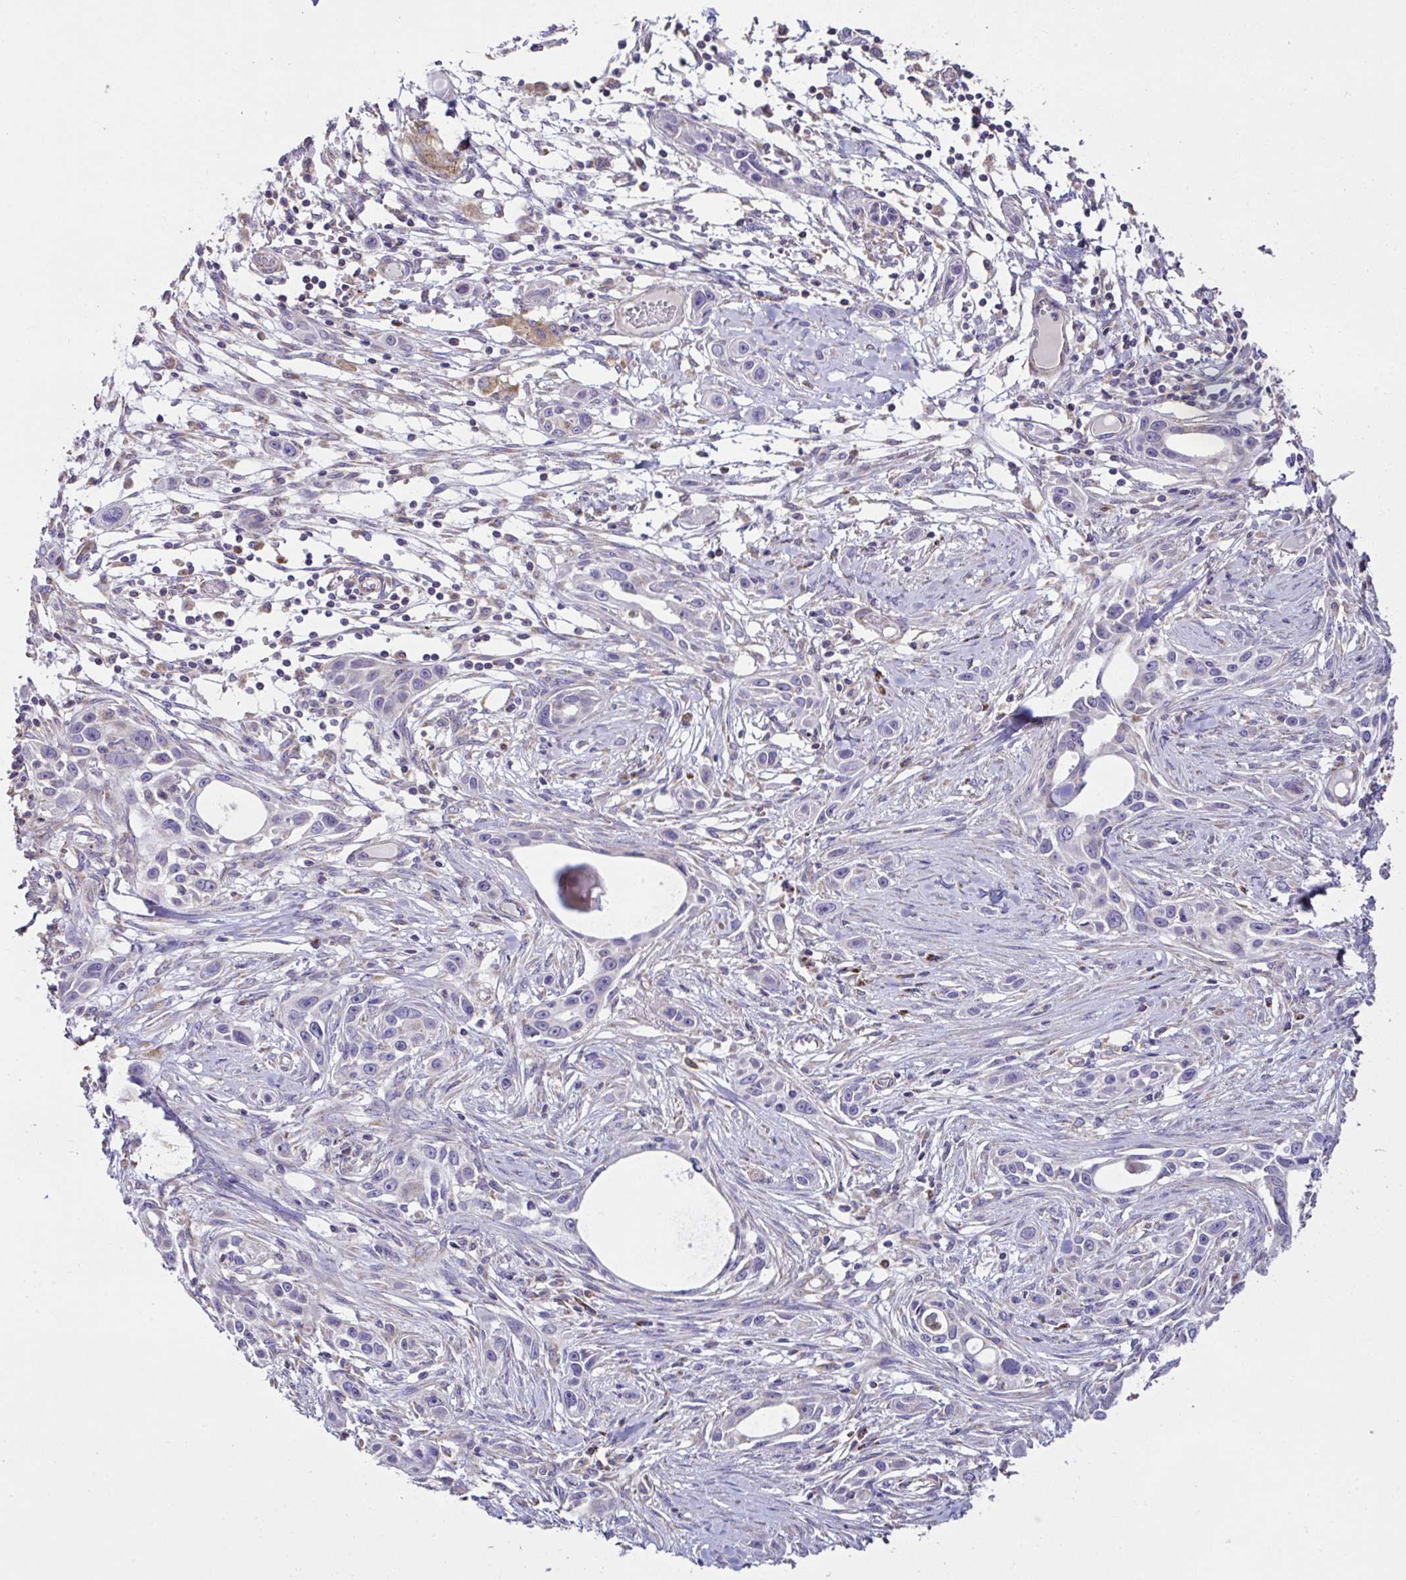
{"staining": {"intensity": "negative", "quantity": "none", "location": "none"}, "tissue": "skin cancer", "cell_type": "Tumor cells", "image_type": "cancer", "snomed": [{"axis": "morphology", "description": "Squamous cell carcinoma, NOS"}, {"axis": "topography", "description": "Skin"}], "caption": "Skin squamous cell carcinoma was stained to show a protein in brown. There is no significant expression in tumor cells.", "gene": "DOK7", "patient": {"sex": "female", "age": 69}}